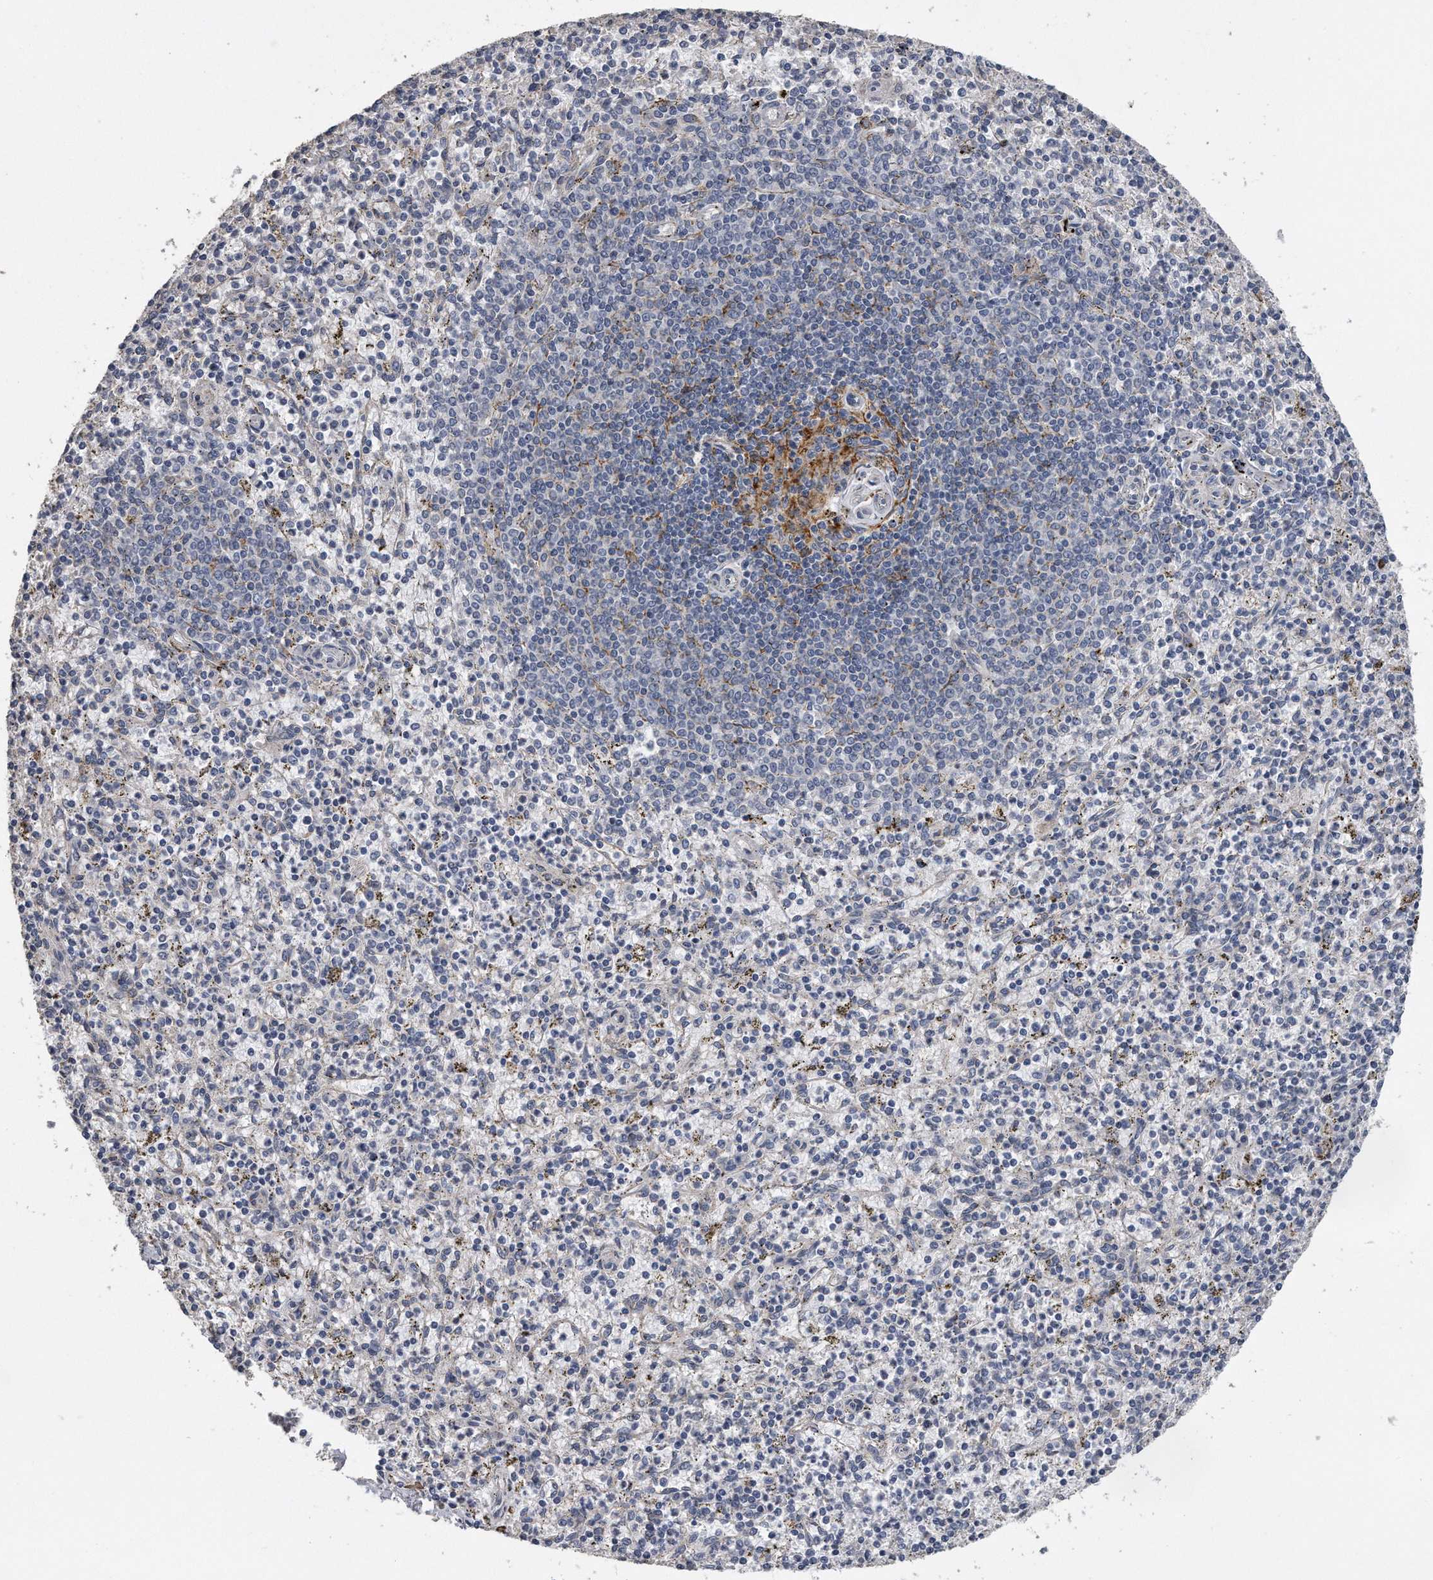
{"staining": {"intensity": "negative", "quantity": "none", "location": "none"}, "tissue": "spleen", "cell_type": "Cells in red pulp", "image_type": "normal", "snomed": [{"axis": "morphology", "description": "Normal tissue, NOS"}, {"axis": "topography", "description": "Spleen"}], "caption": "IHC micrograph of normal spleen: human spleen stained with DAB (3,3'-diaminobenzidine) demonstrates no significant protein staining in cells in red pulp.", "gene": "PCLO", "patient": {"sex": "male", "age": 72}}